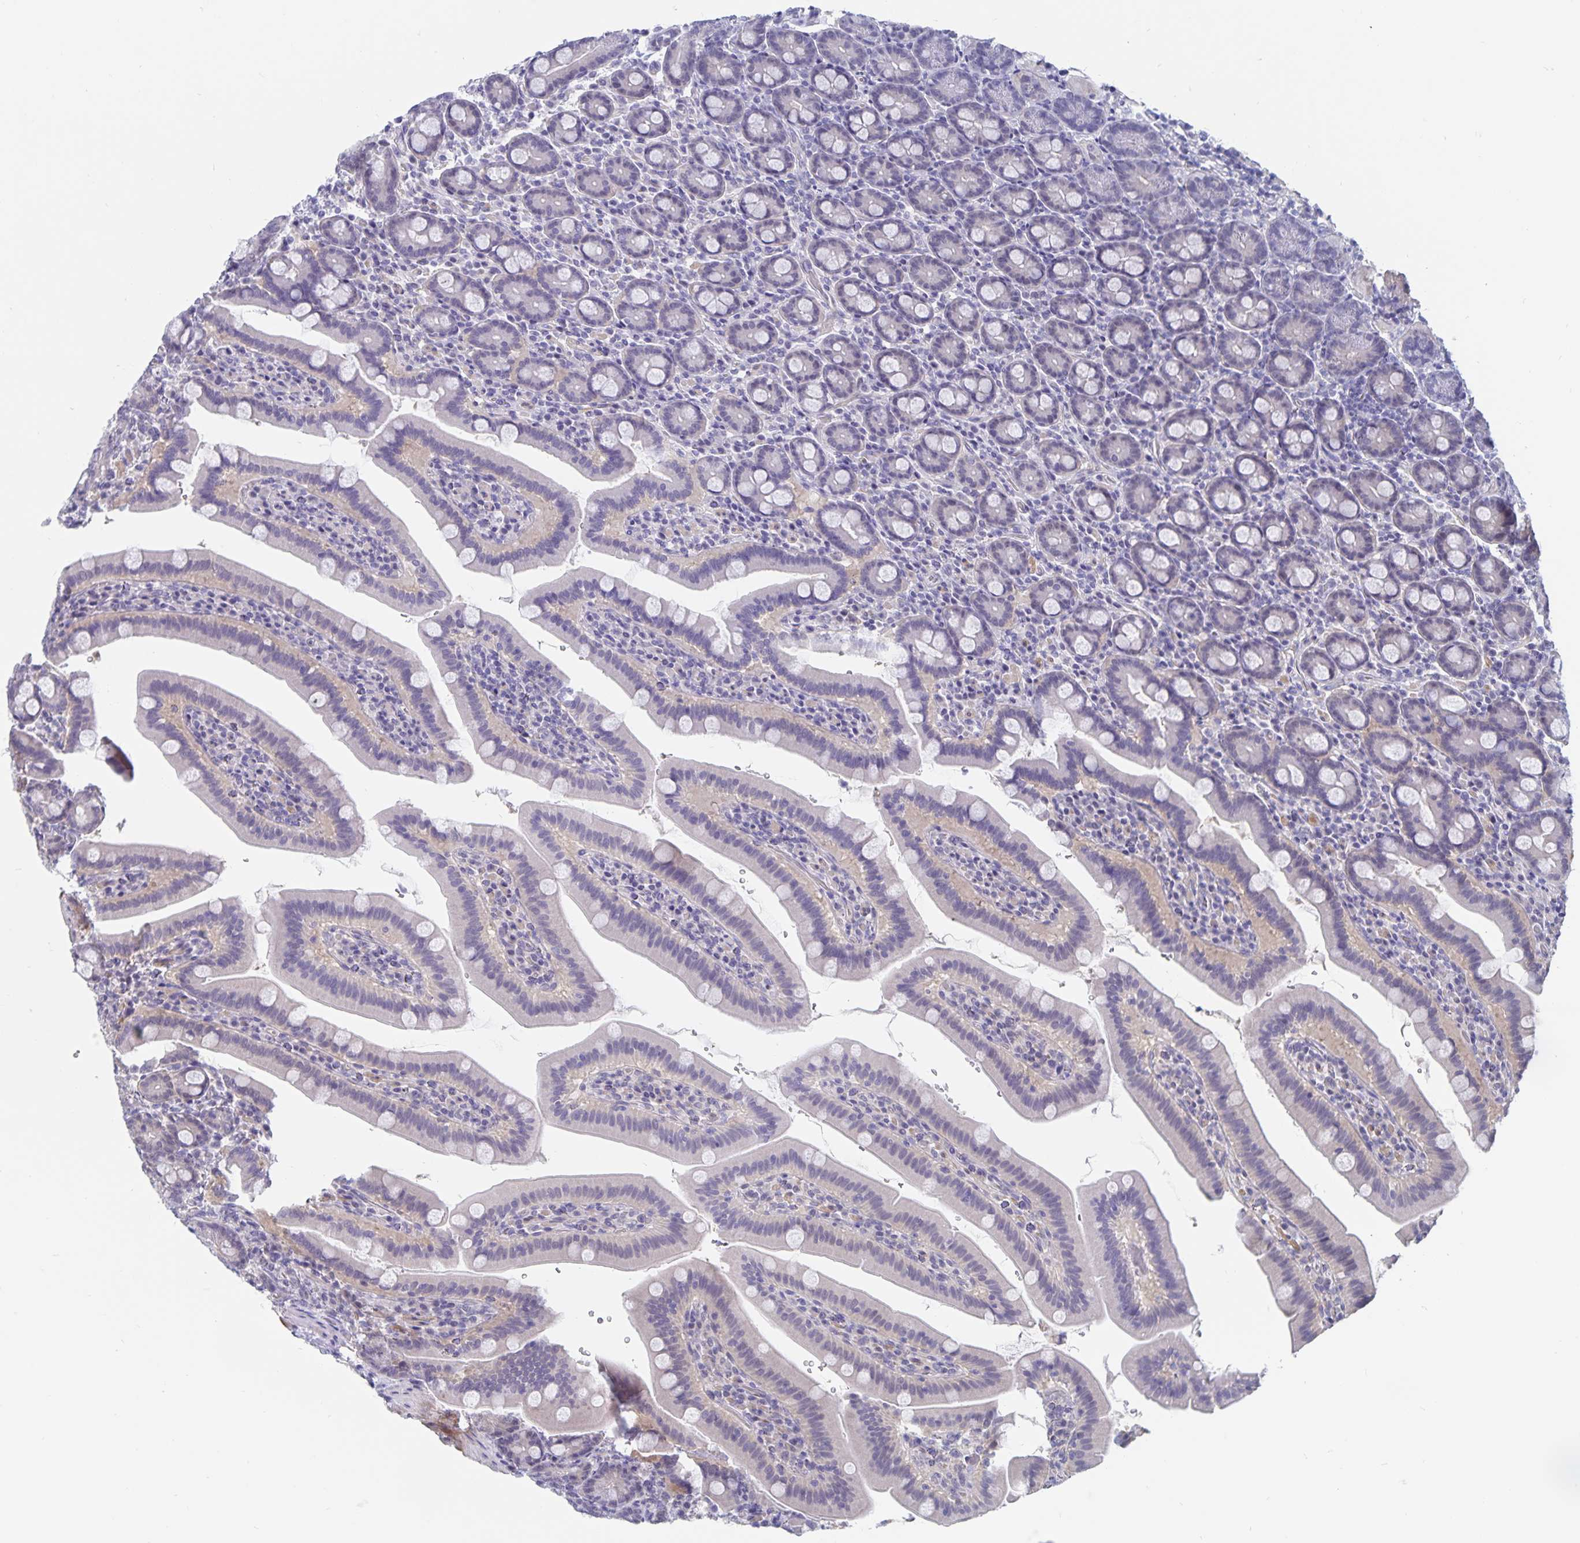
{"staining": {"intensity": "negative", "quantity": "none", "location": "none"}, "tissue": "small intestine", "cell_type": "Glandular cells", "image_type": "normal", "snomed": [{"axis": "morphology", "description": "Normal tissue, NOS"}, {"axis": "topography", "description": "Small intestine"}], "caption": "Immunohistochemistry histopathology image of normal small intestine: small intestine stained with DAB demonstrates no significant protein expression in glandular cells.", "gene": "BAG6", "patient": {"sex": "male", "age": 26}}